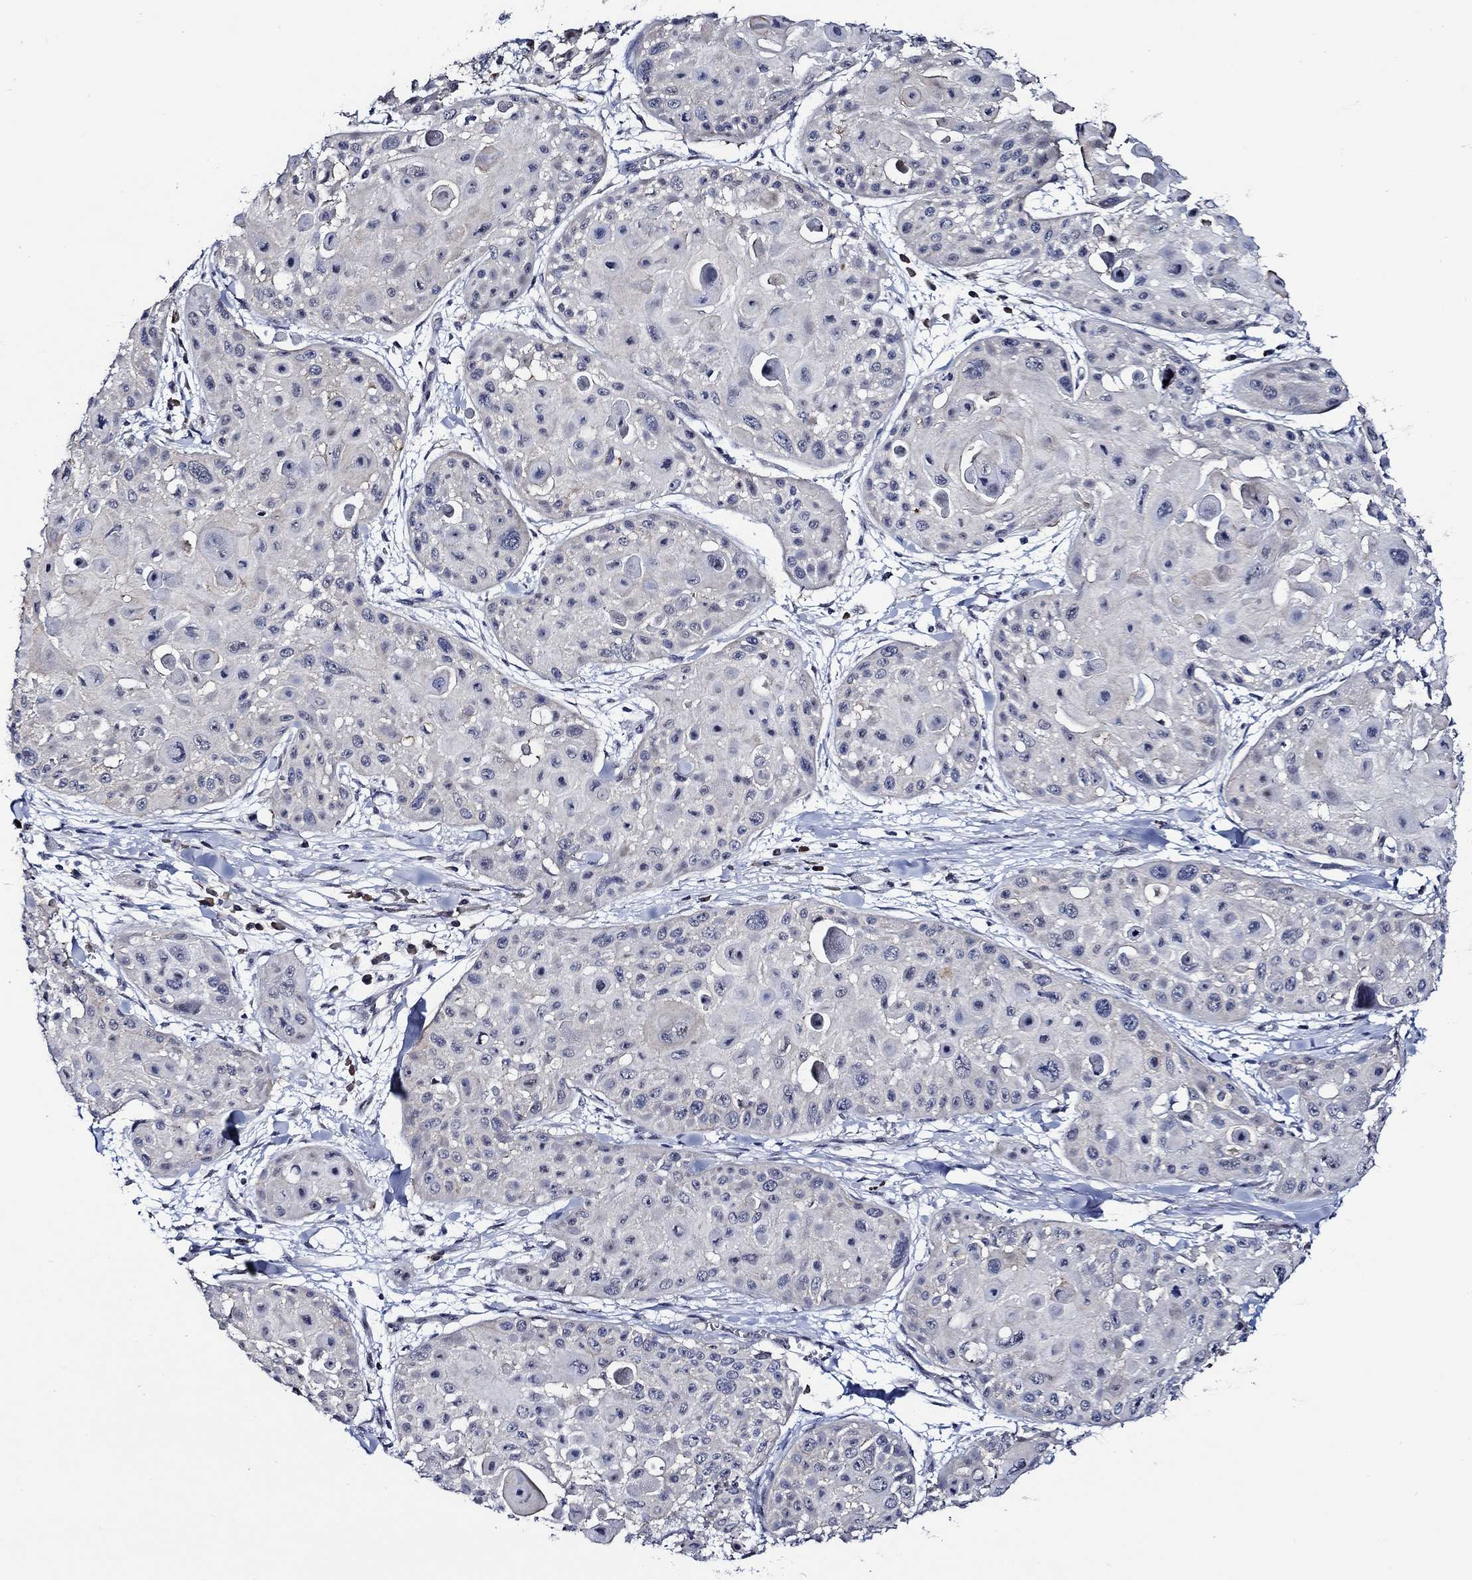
{"staining": {"intensity": "negative", "quantity": "none", "location": "none"}, "tissue": "skin cancer", "cell_type": "Tumor cells", "image_type": "cancer", "snomed": [{"axis": "morphology", "description": "Squamous cell carcinoma, NOS"}, {"axis": "topography", "description": "Skin"}, {"axis": "topography", "description": "Anal"}], "caption": "IHC of skin squamous cell carcinoma shows no staining in tumor cells.", "gene": "C8orf48", "patient": {"sex": "female", "age": 75}}